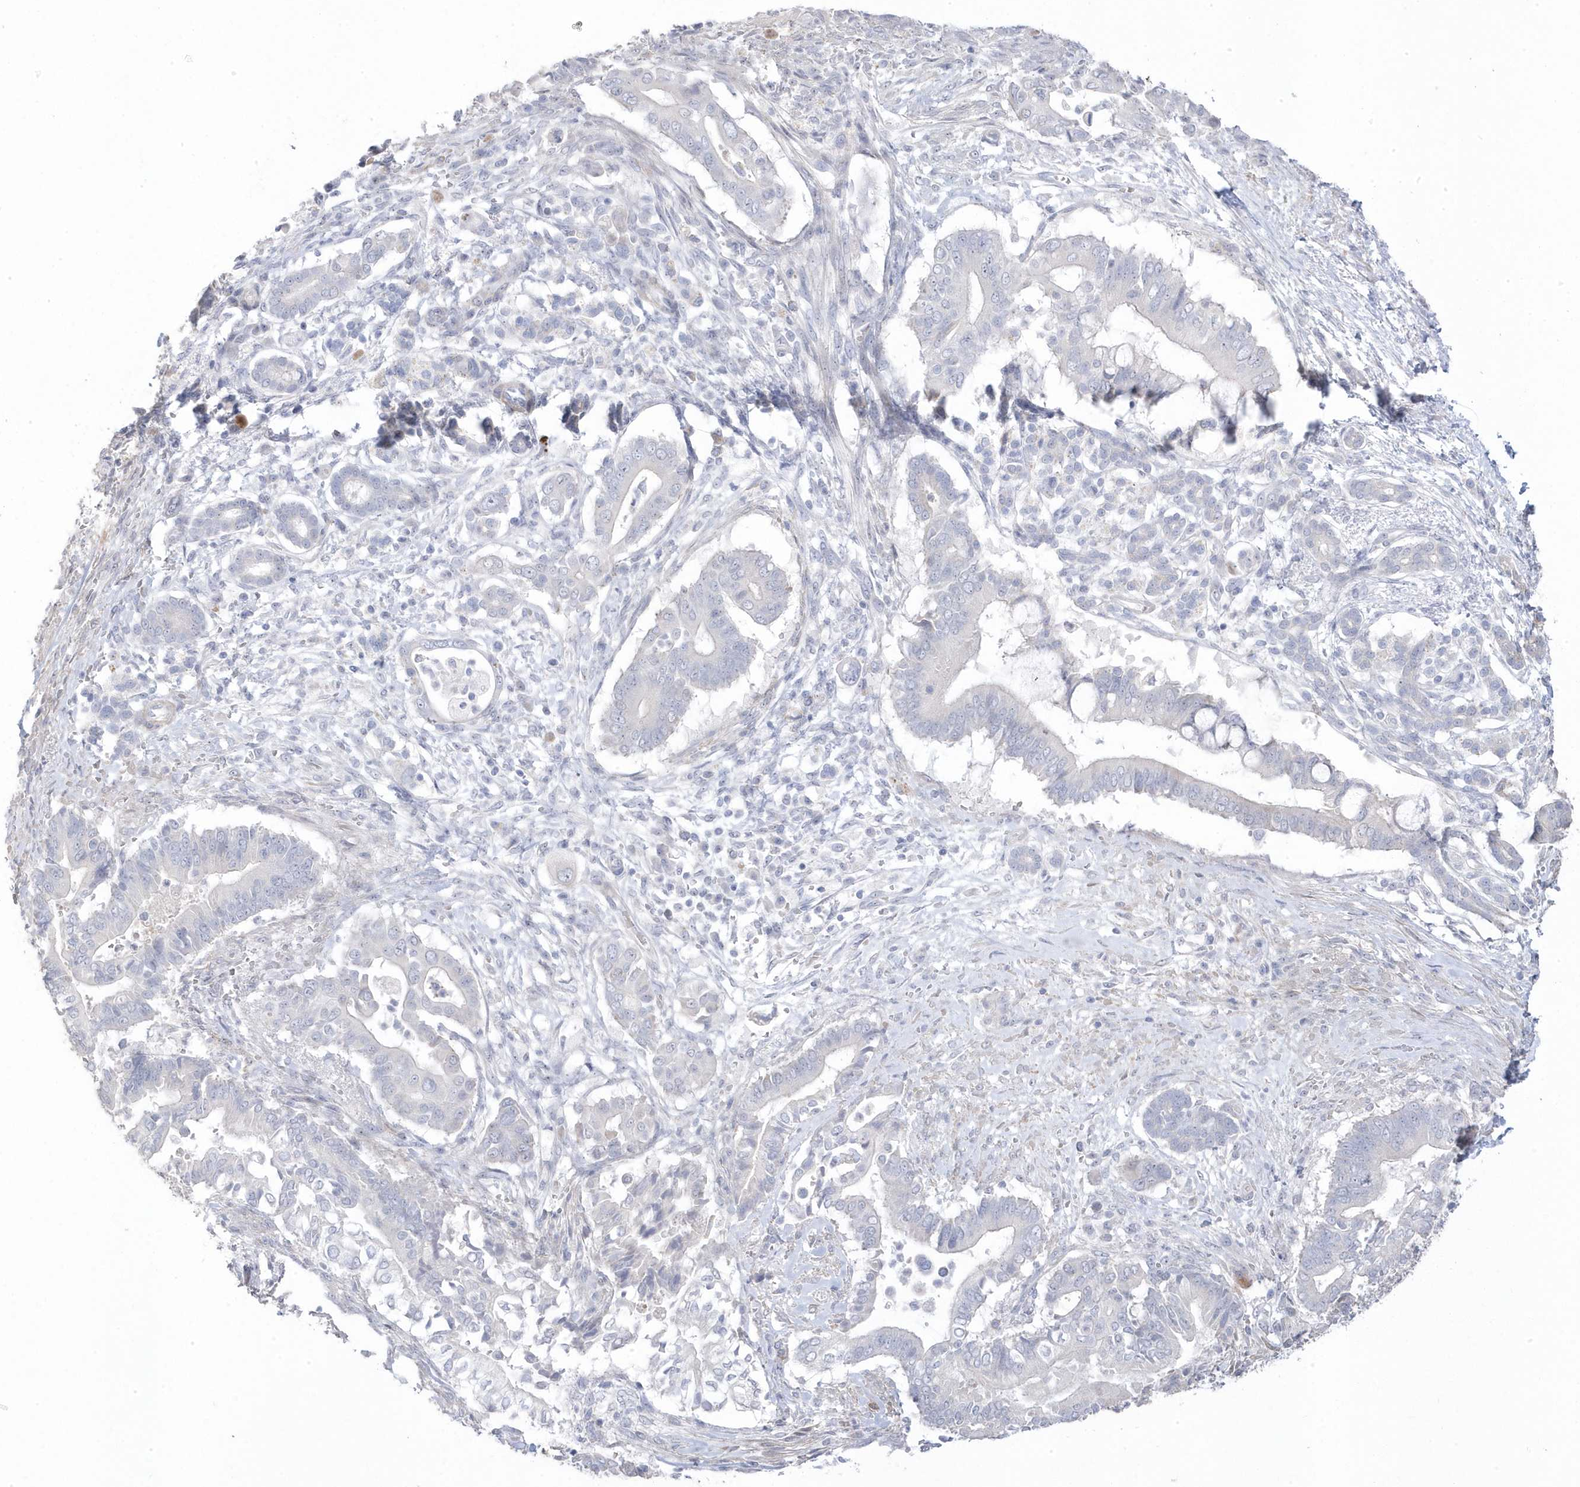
{"staining": {"intensity": "negative", "quantity": "none", "location": "none"}, "tissue": "pancreatic cancer", "cell_type": "Tumor cells", "image_type": "cancer", "snomed": [{"axis": "morphology", "description": "Adenocarcinoma, NOS"}, {"axis": "topography", "description": "Pancreas"}], "caption": "Human pancreatic cancer (adenocarcinoma) stained for a protein using IHC shows no staining in tumor cells.", "gene": "GTPBP6", "patient": {"sex": "male", "age": 68}}